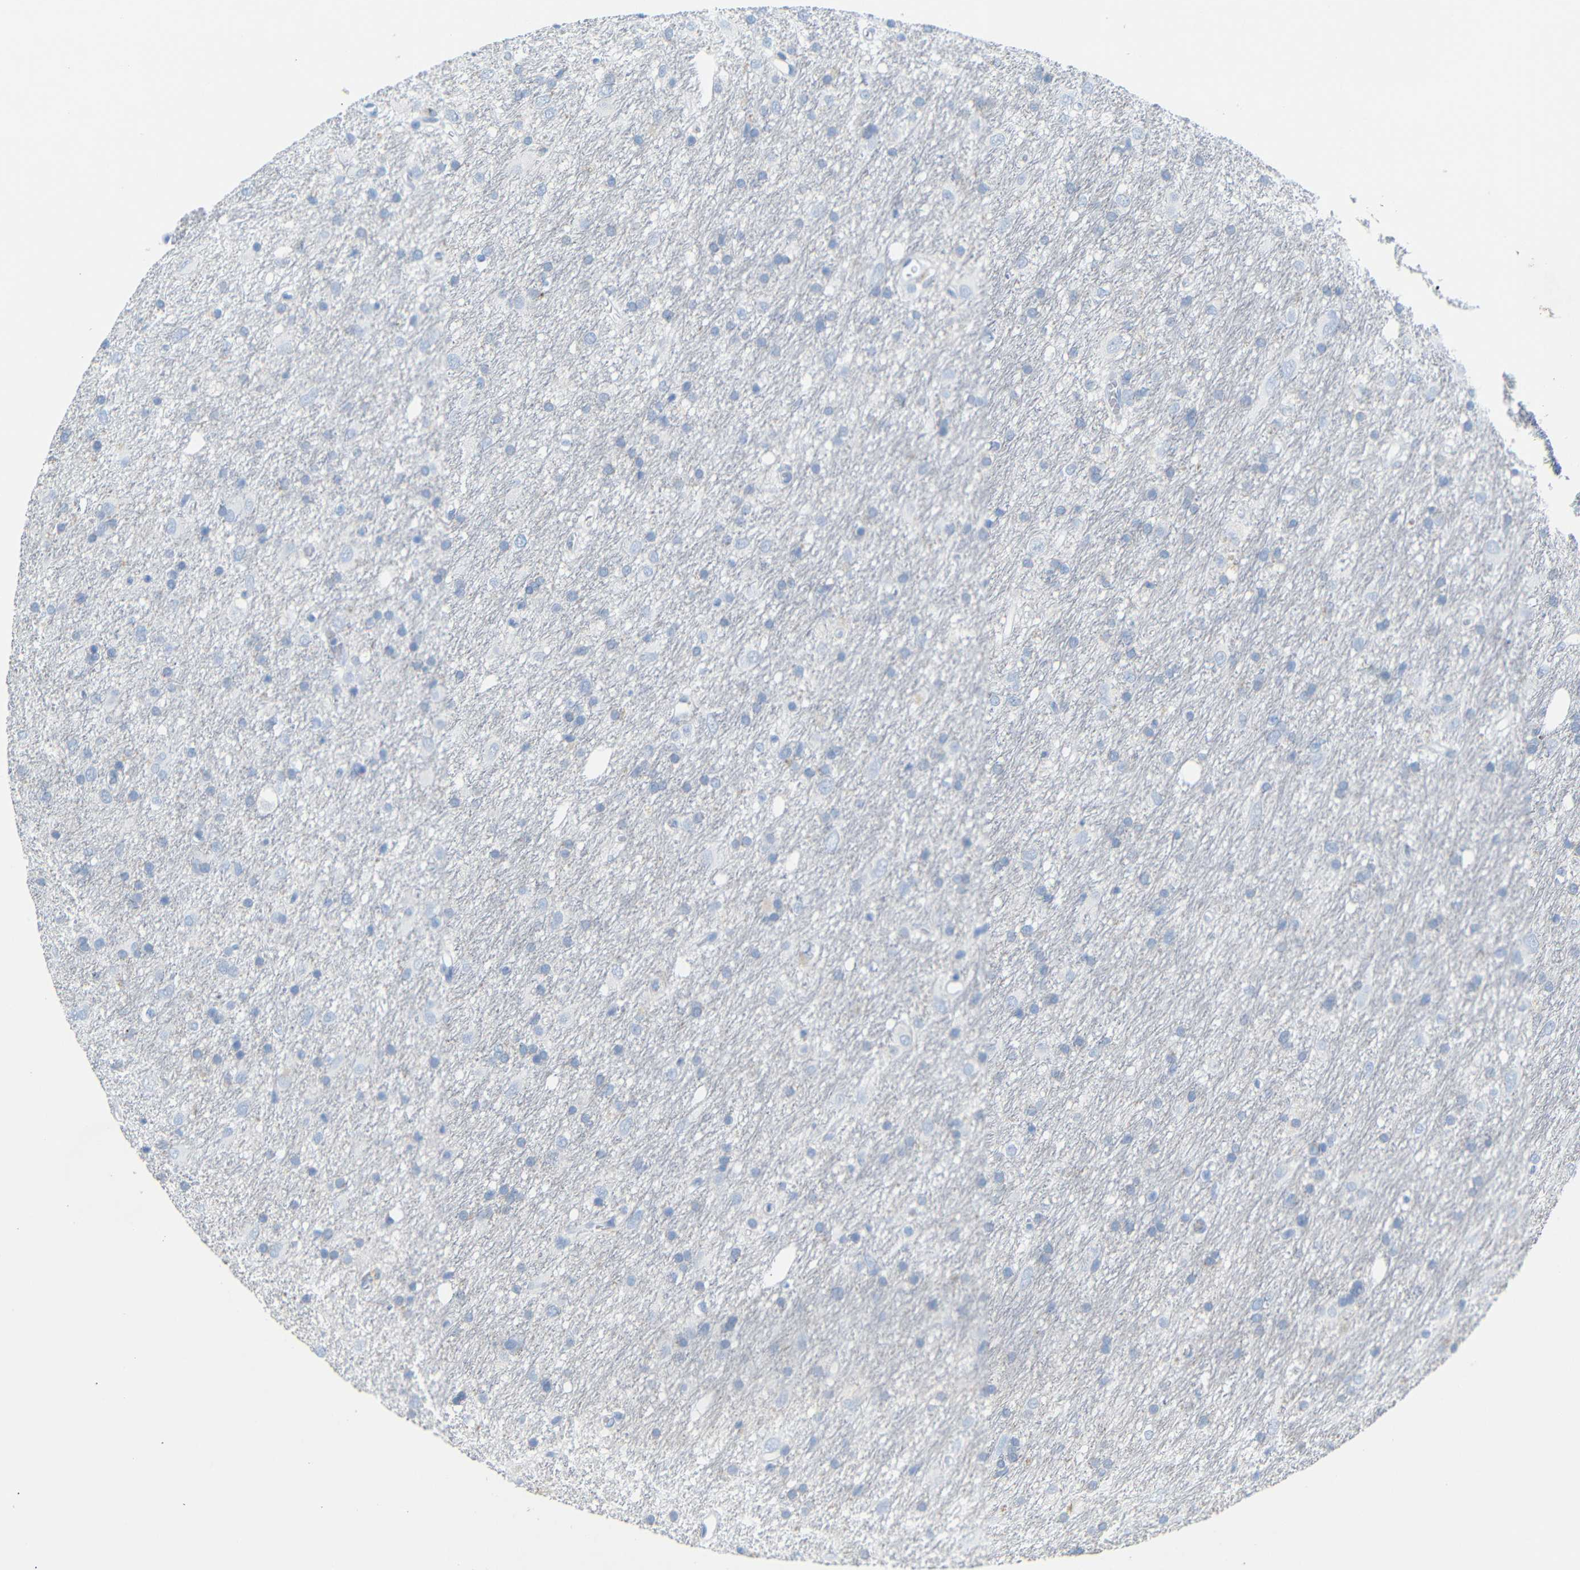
{"staining": {"intensity": "negative", "quantity": "none", "location": "none"}, "tissue": "glioma", "cell_type": "Tumor cells", "image_type": "cancer", "snomed": [{"axis": "morphology", "description": "Glioma, malignant, Low grade"}, {"axis": "topography", "description": "Brain"}], "caption": "This is an immunohistochemistry (IHC) image of human malignant low-grade glioma. There is no positivity in tumor cells.", "gene": "FCRL1", "patient": {"sex": "male", "age": 77}}